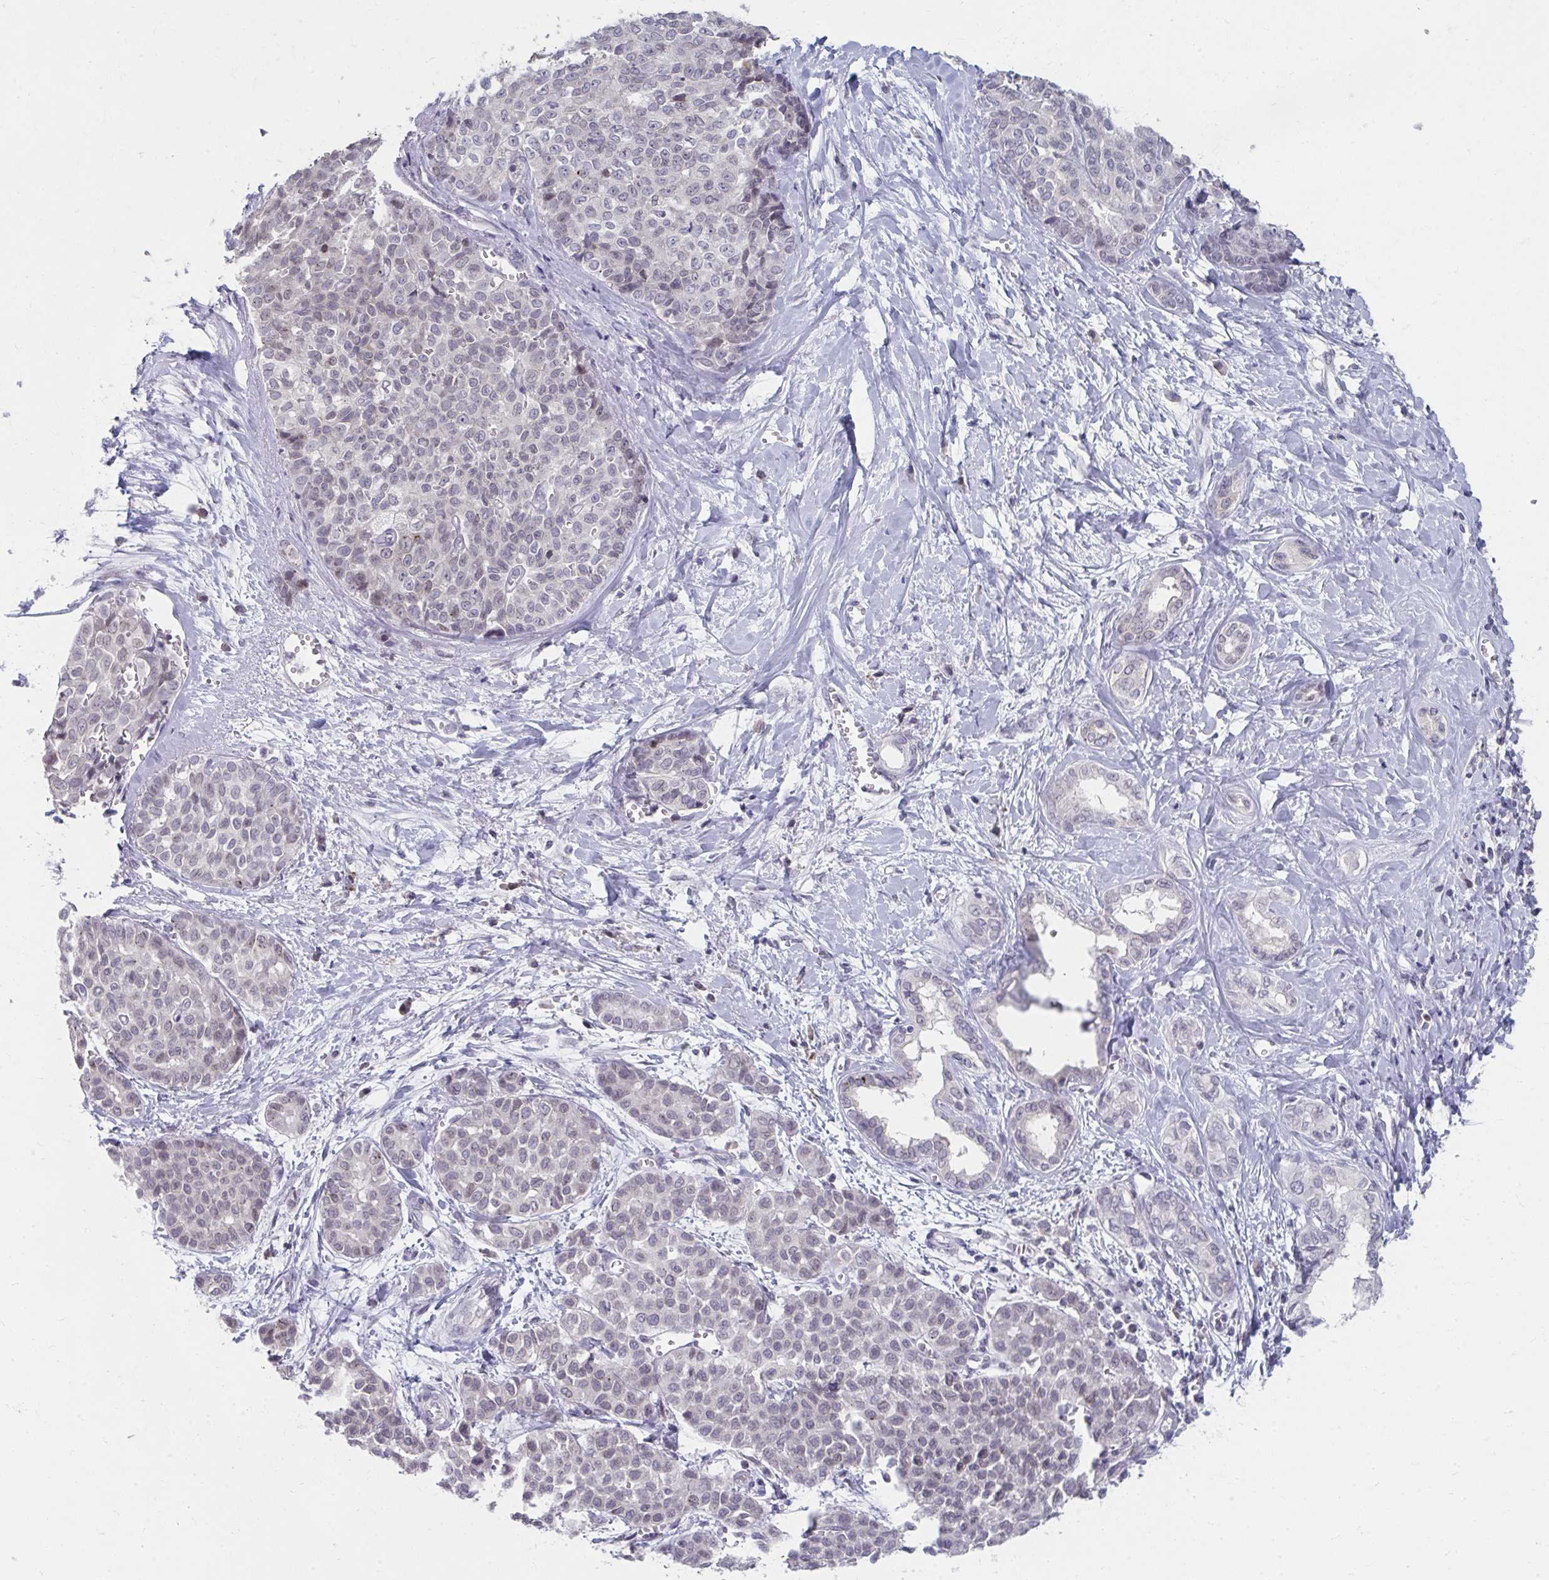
{"staining": {"intensity": "weak", "quantity": "<25%", "location": "nuclear"}, "tissue": "liver cancer", "cell_type": "Tumor cells", "image_type": "cancer", "snomed": [{"axis": "morphology", "description": "Cholangiocarcinoma"}, {"axis": "topography", "description": "Liver"}], "caption": "Tumor cells are negative for brown protein staining in liver cancer (cholangiocarcinoma).", "gene": "NUP133", "patient": {"sex": "female", "age": 77}}